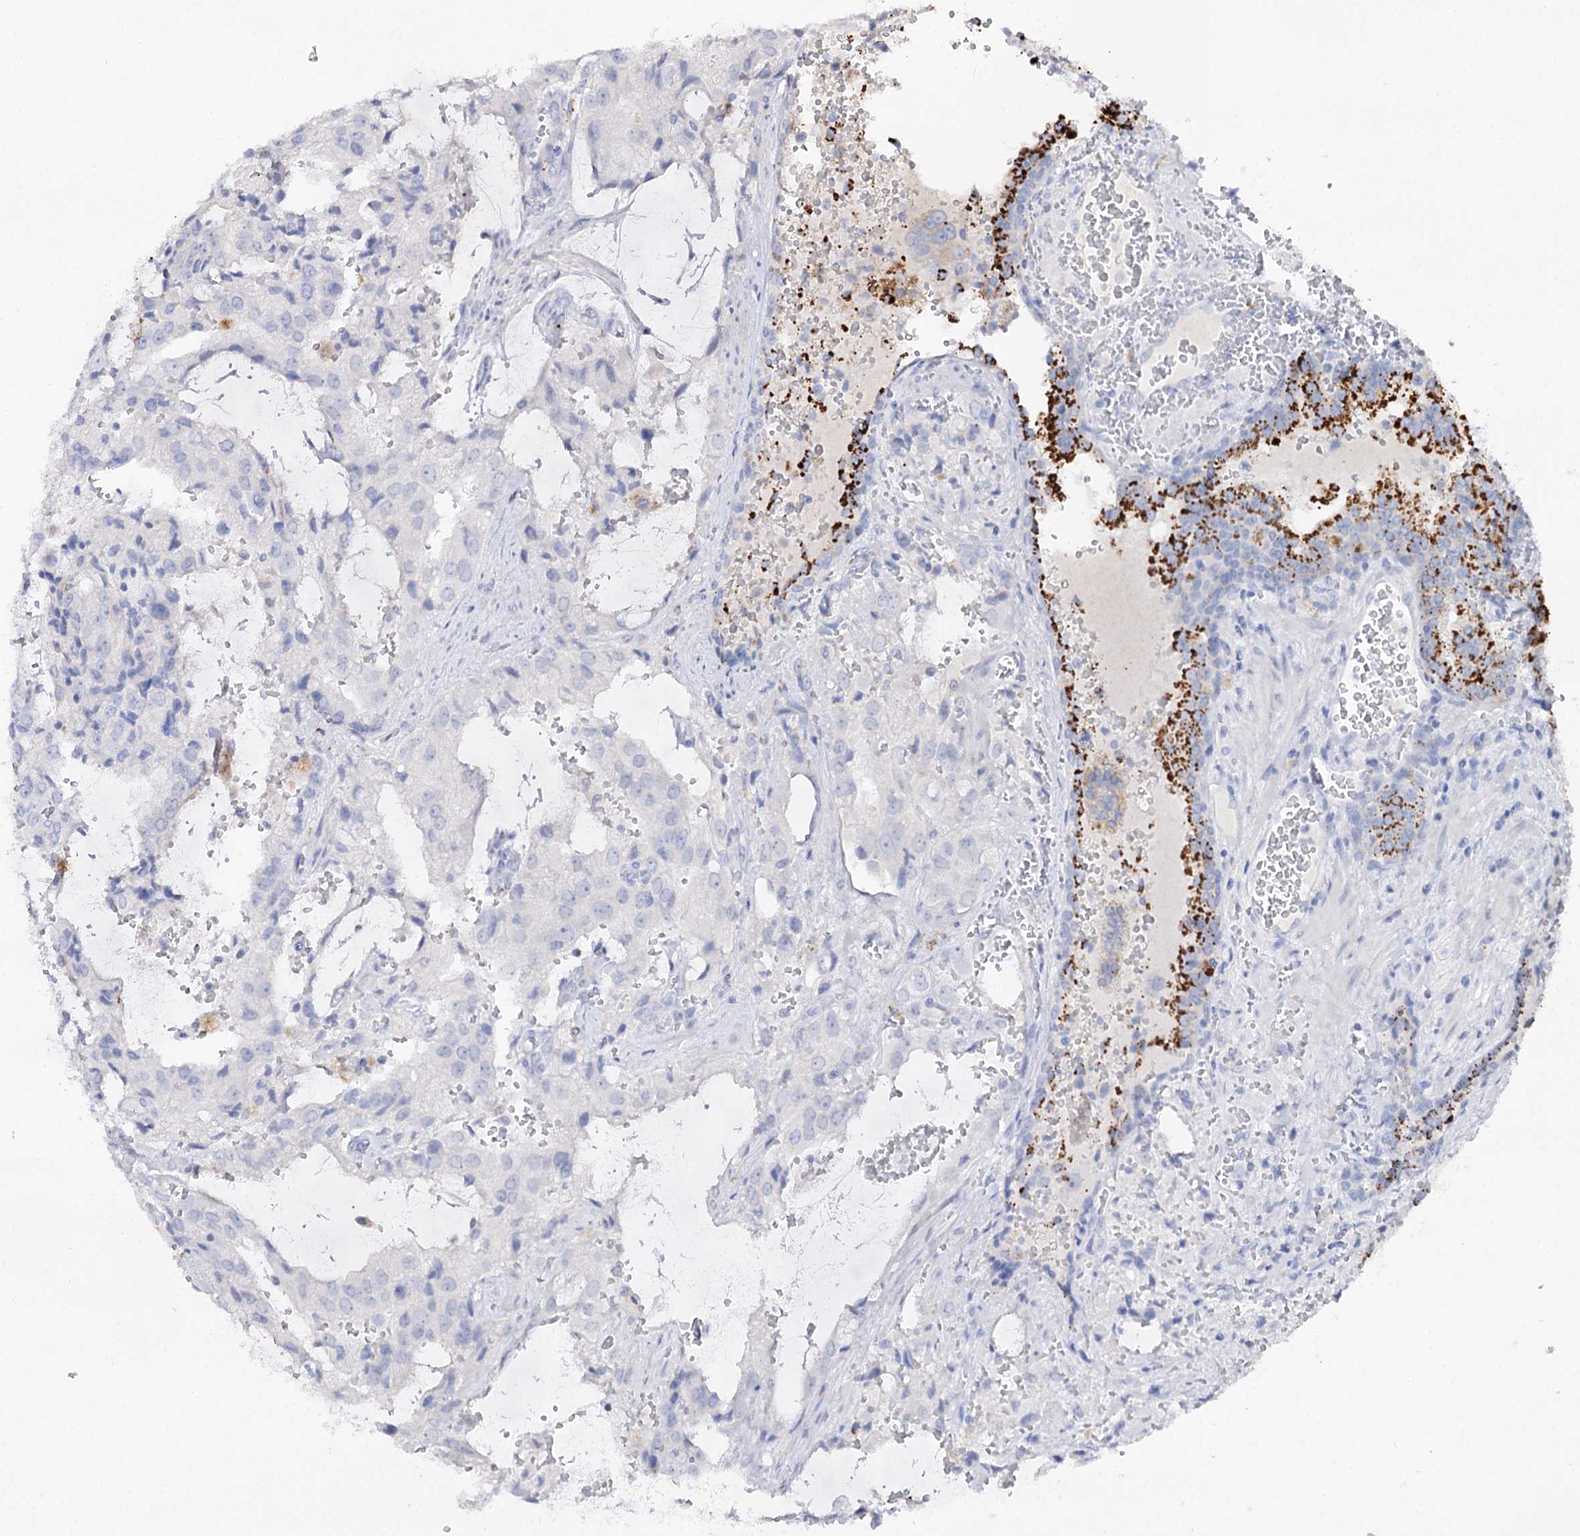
{"staining": {"intensity": "moderate", "quantity": "<25%", "location": "cytoplasmic/membranous"}, "tissue": "prostate cancer", "cell_type": "Tumor cells", "image_type": "cancer", "snomed": [{"axis": "morphology", "description": "Adenocarcinoma, High grade"}, {"axis": "topography", "description": "Prostate"}], "caption": "Protein positivity by IHC demonstrates moderate cytoplasmic/membranous staining in approximately <25% of tumor cells in prostate cancer.", "gene": "SLC3A1", "patient": {"sex": "male", "age": 68}}